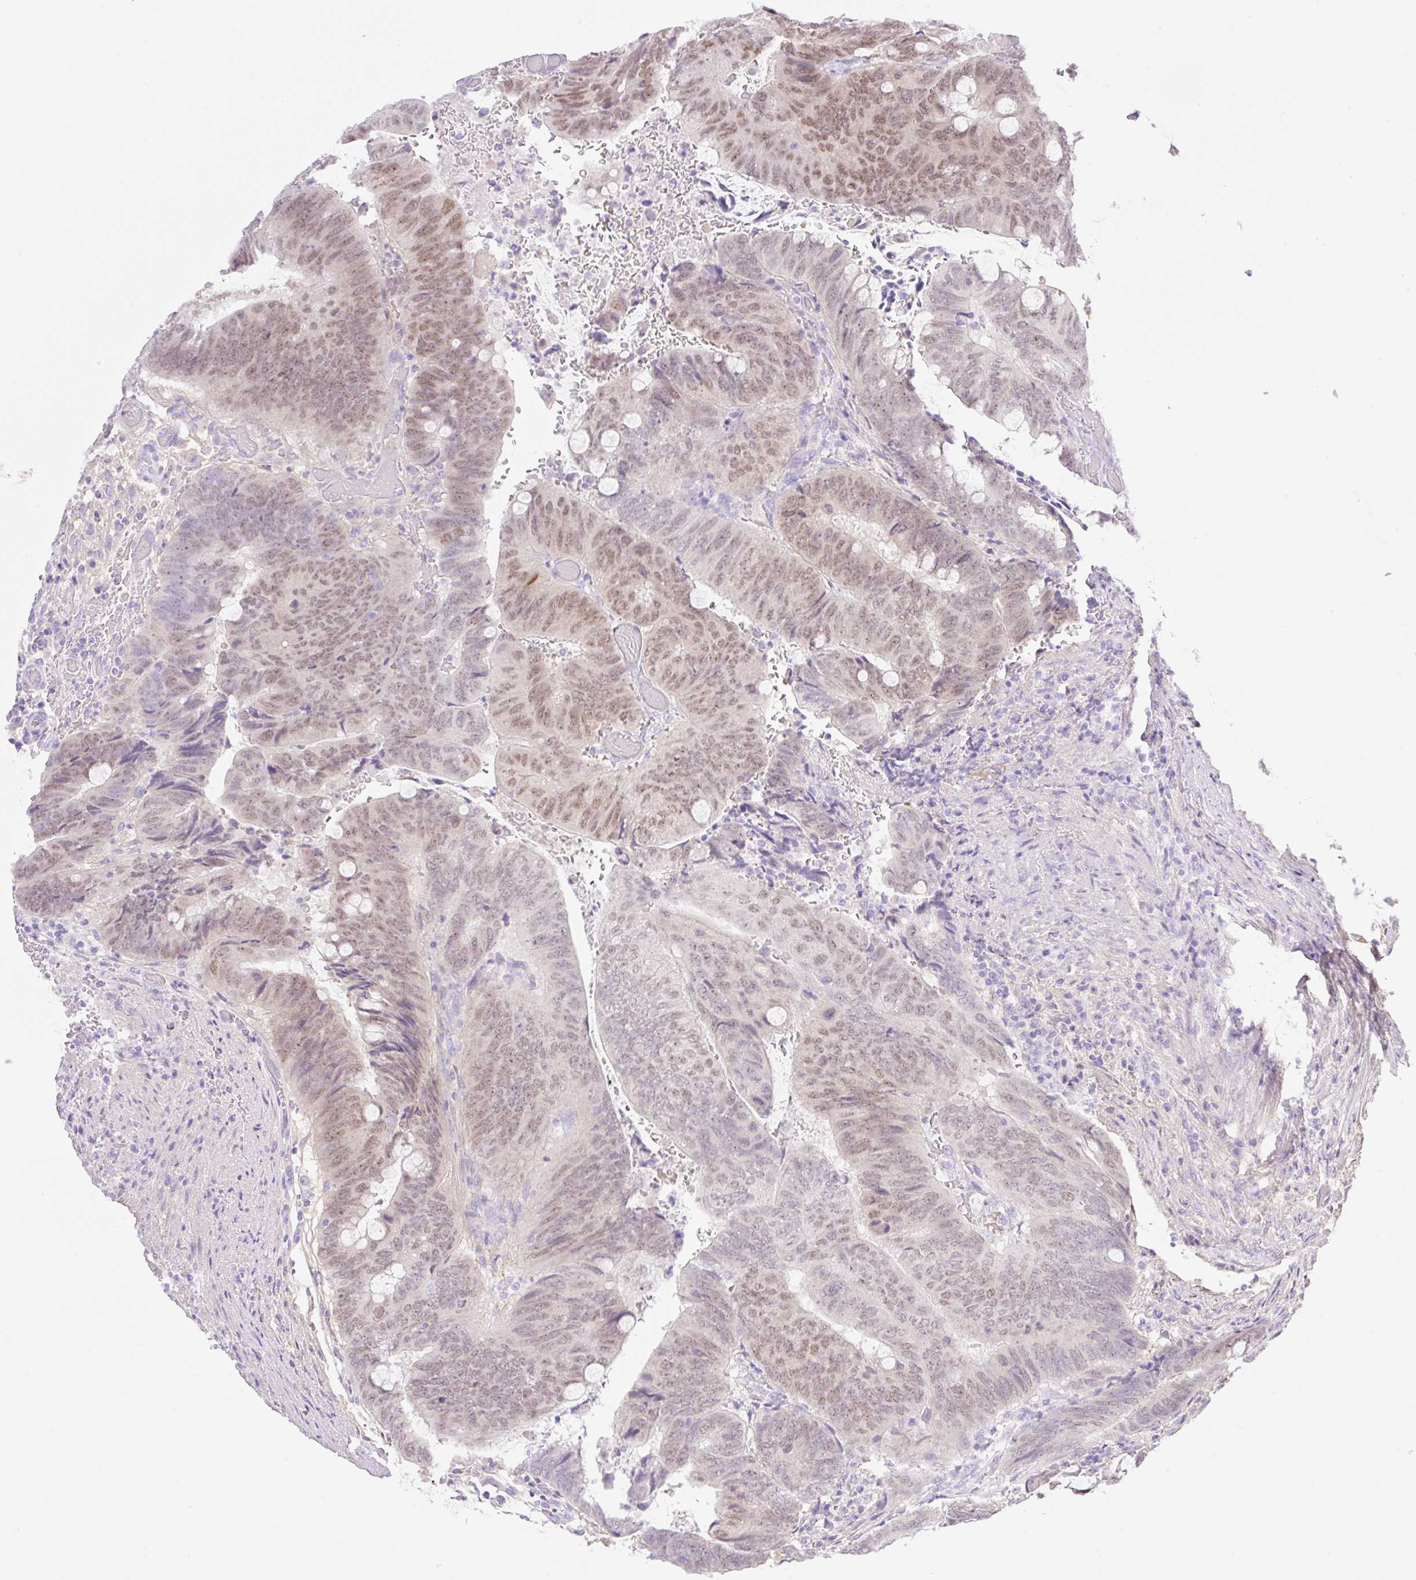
{"staining": {"intensity": "moderate", "quantity": ">75%", "location": "nuclear"}, "tissue": "colorectal cancer", "cell_type": "Tumor cells", "image_type": "cancer", "snomed": [{"axis": "morphology", "description": "Normal tissue, NOS"}, {"axis": "morphology", "description": "Adenocarcinoma, NOS"}, {"axis": "topography", "description": "Rectum"}, {"axis": "topography", "description": "Peripheral nerve tissue"}], "caption": "Colorectal adenocarcinoma was stained to show a protein in brown. There is medium levels of moderate nuclear expression in about >75% of tumor cells. Using DAB (brown) and hematoxylin (blue) stains, captured at high magnification using brightfield microscopy.", "gene": "CDX1", "patient": {"sex": "male", "age": 92}}